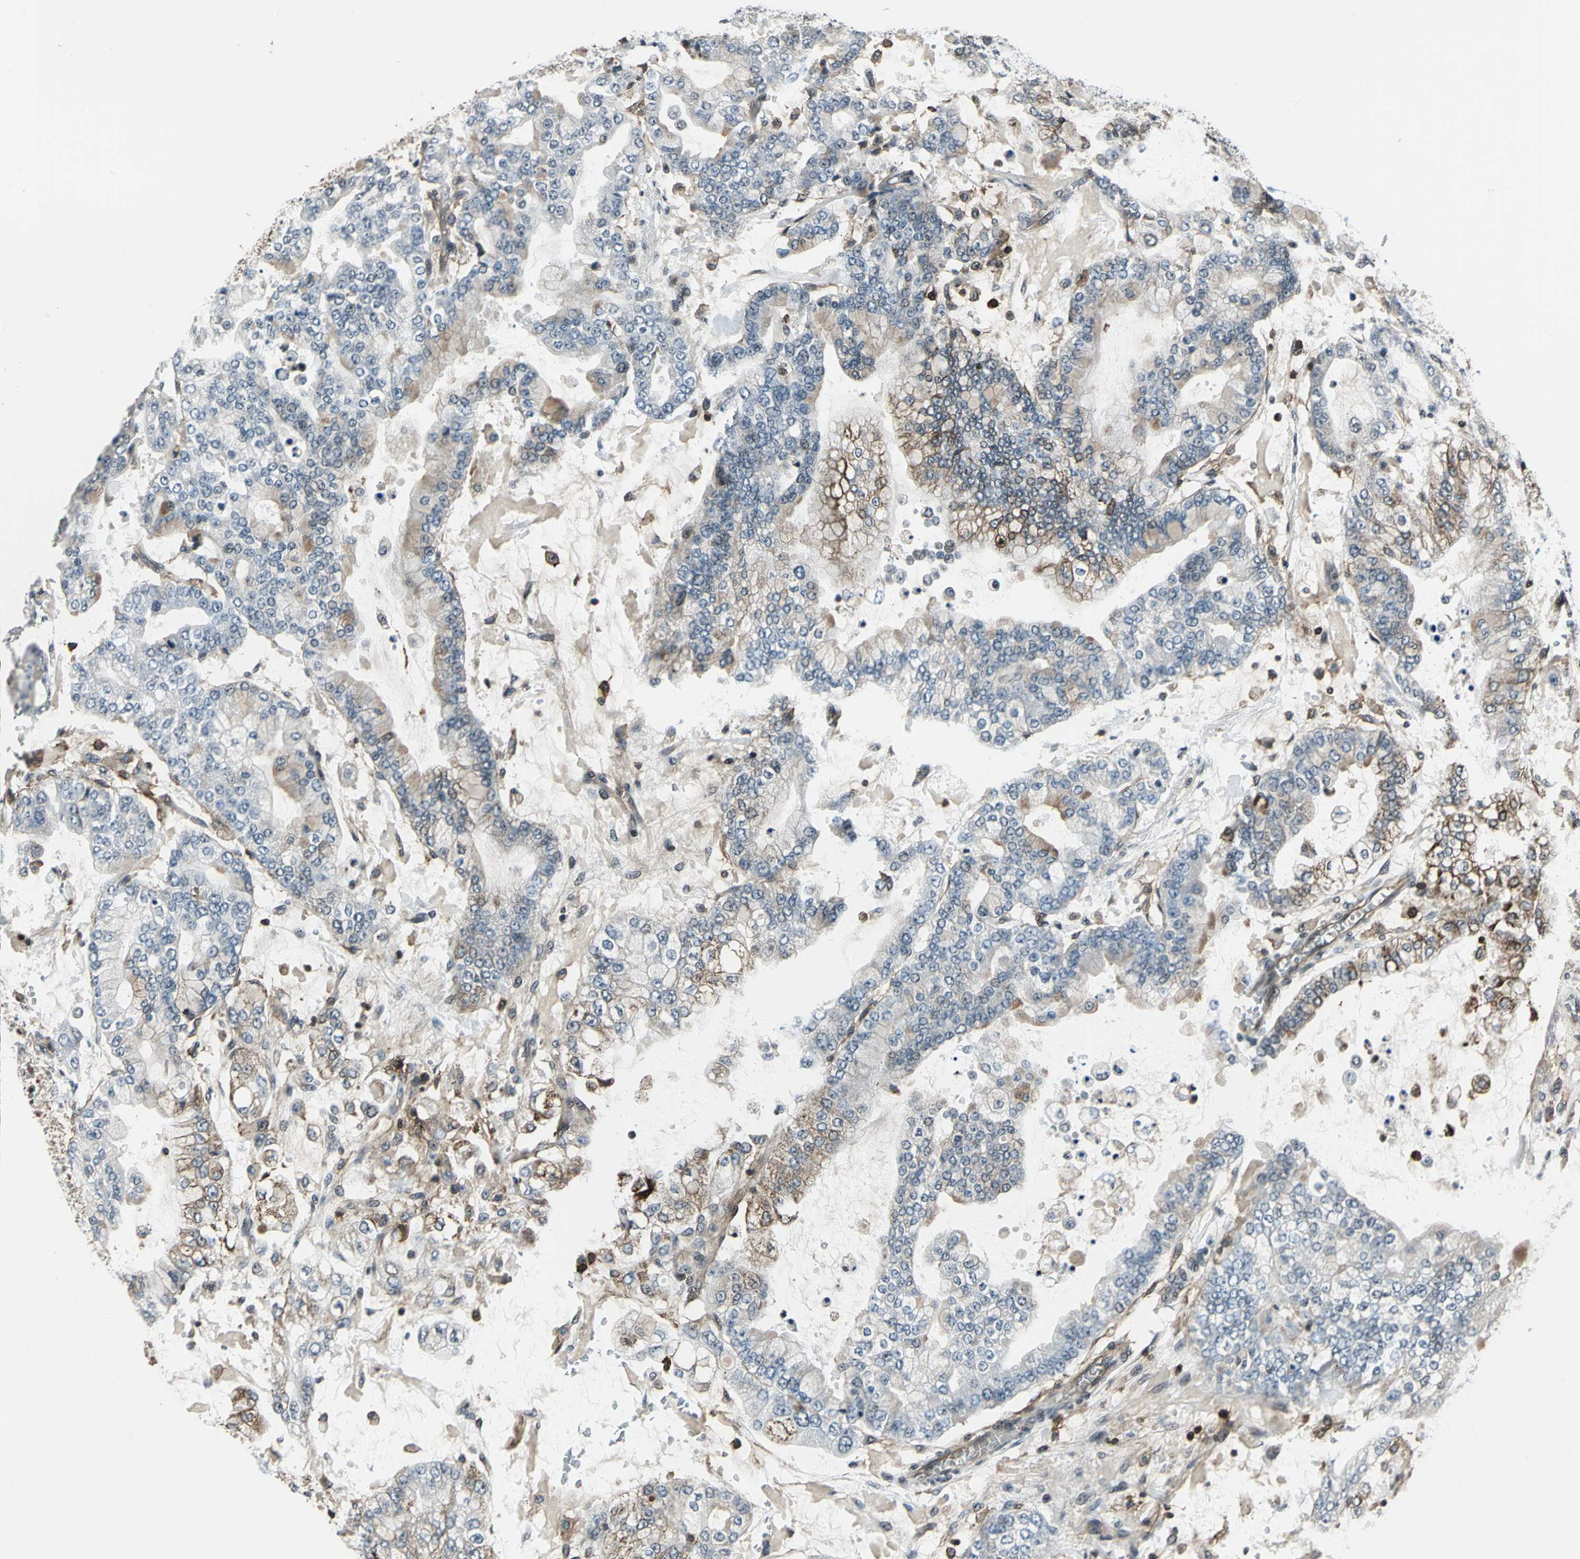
{"staining": {"intensity": "weak", "quantity": "<25%", "location": "cytoplasmic/membranous"}, "tissue": "stomach cancer", "cell_type": "Tumor cells", "image_type": "cancer", "snomed": [{"axis": "morphology", "description": "Adenocarcinoma, NOS"}, {"axis": "topography", "description": "Stomach"}], "caption": "The immunohistochemistry (IHC) micrograph has no significant staining in tumor cells of stomach cancer tissue.", "gene": "NR2C2", "patient": {"sex": "male", "age": 76}}